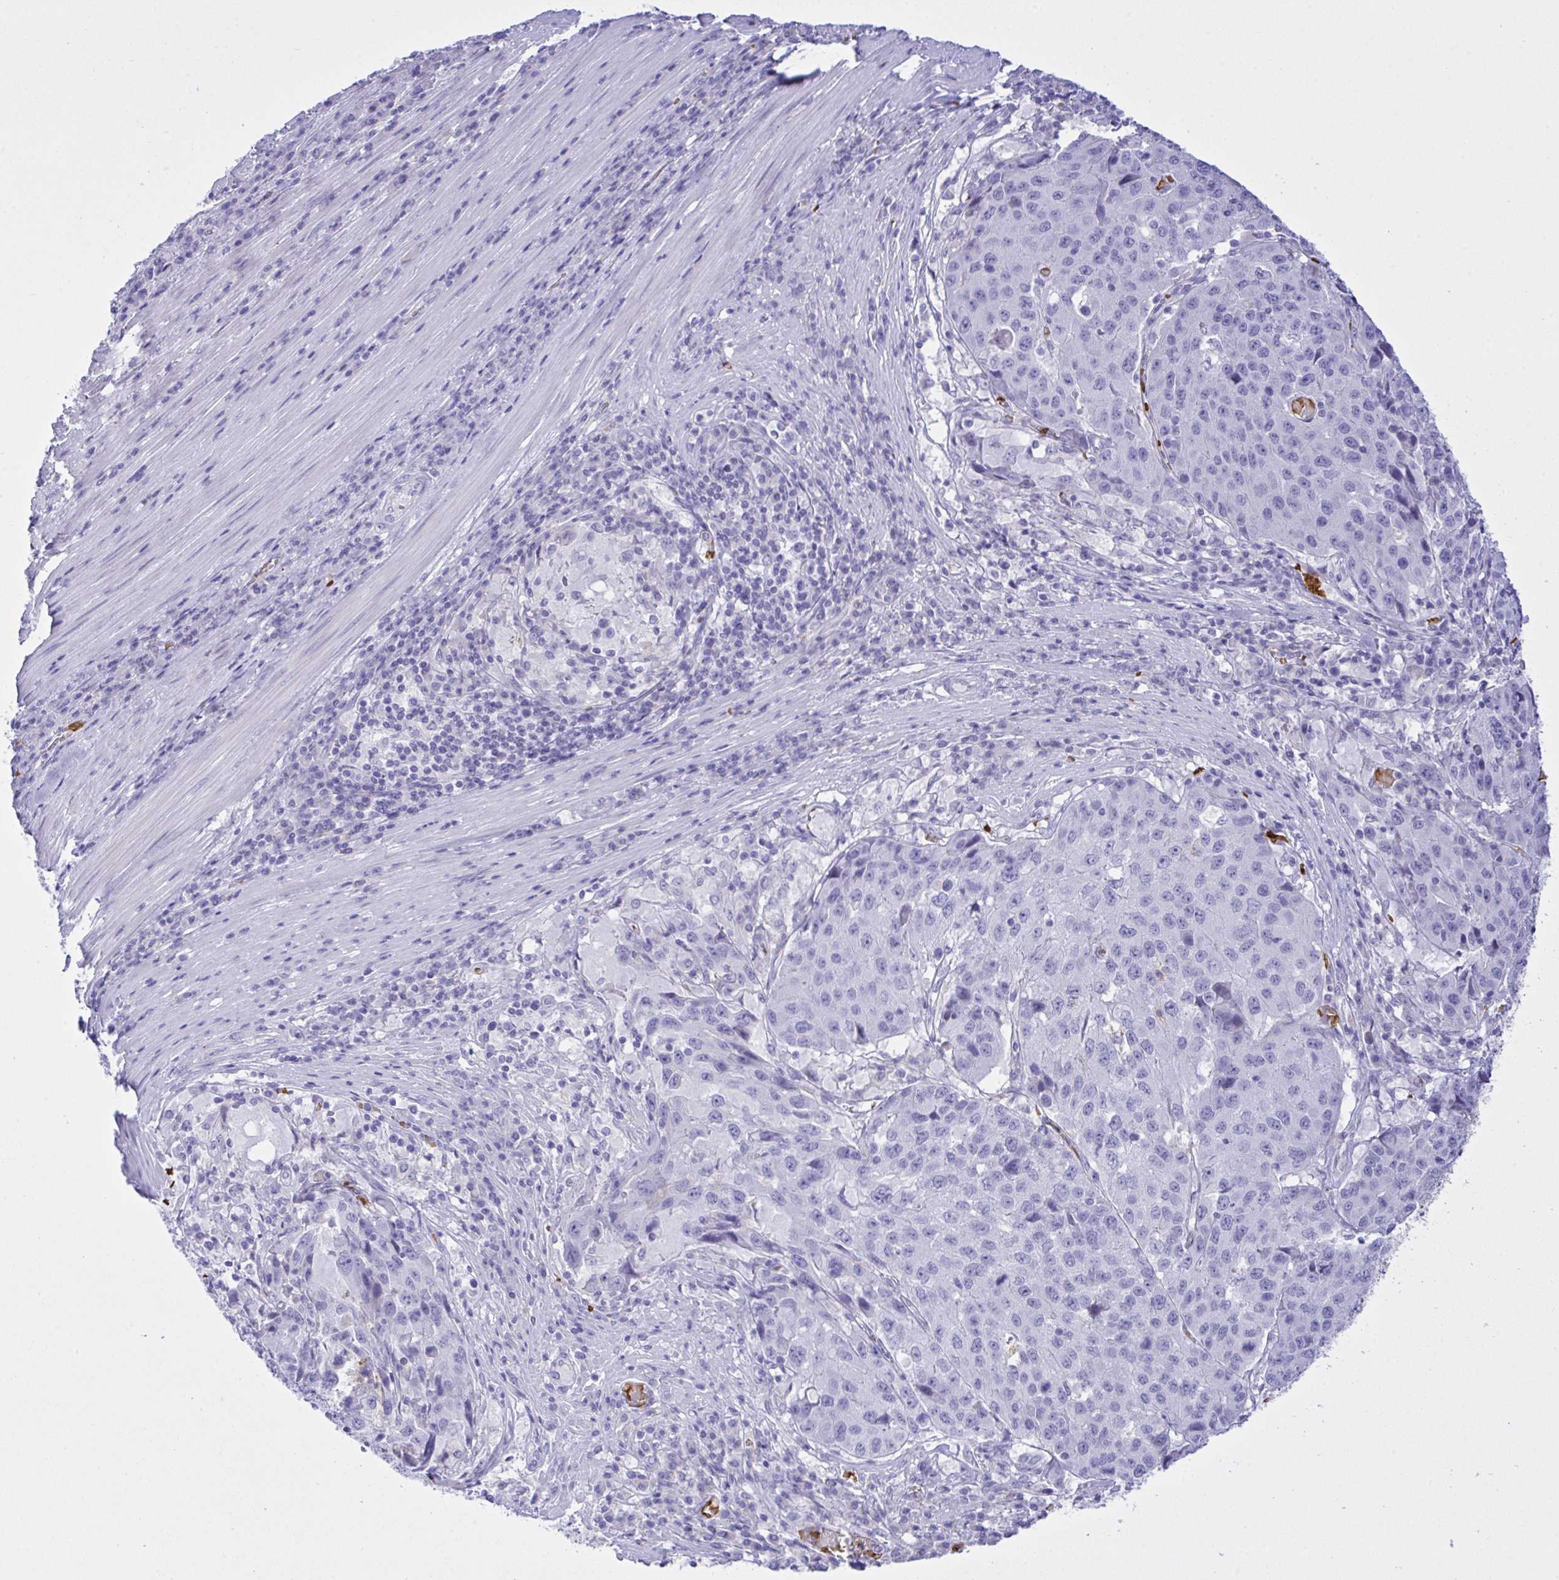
{"staining": {"intensity": "negative", "quantity": "none", "location": "none"}, "tissue": "stomach cancer", "cell_type": "Tumor cells", "image_type": "cancer", "snomed": [{"axis": "morphology", "description": "Adenocarcinoma, NOS"}, {"axis": "topography", "description": "Stomach"}], "caption": "A high-resolution photomicrograph shows IHC staining of stomach adenocarcinoma, which exhibits no significant positivity in tumor cells.", "gene": "ZNF221", "patient": {"sex": "male", "age": 71}}